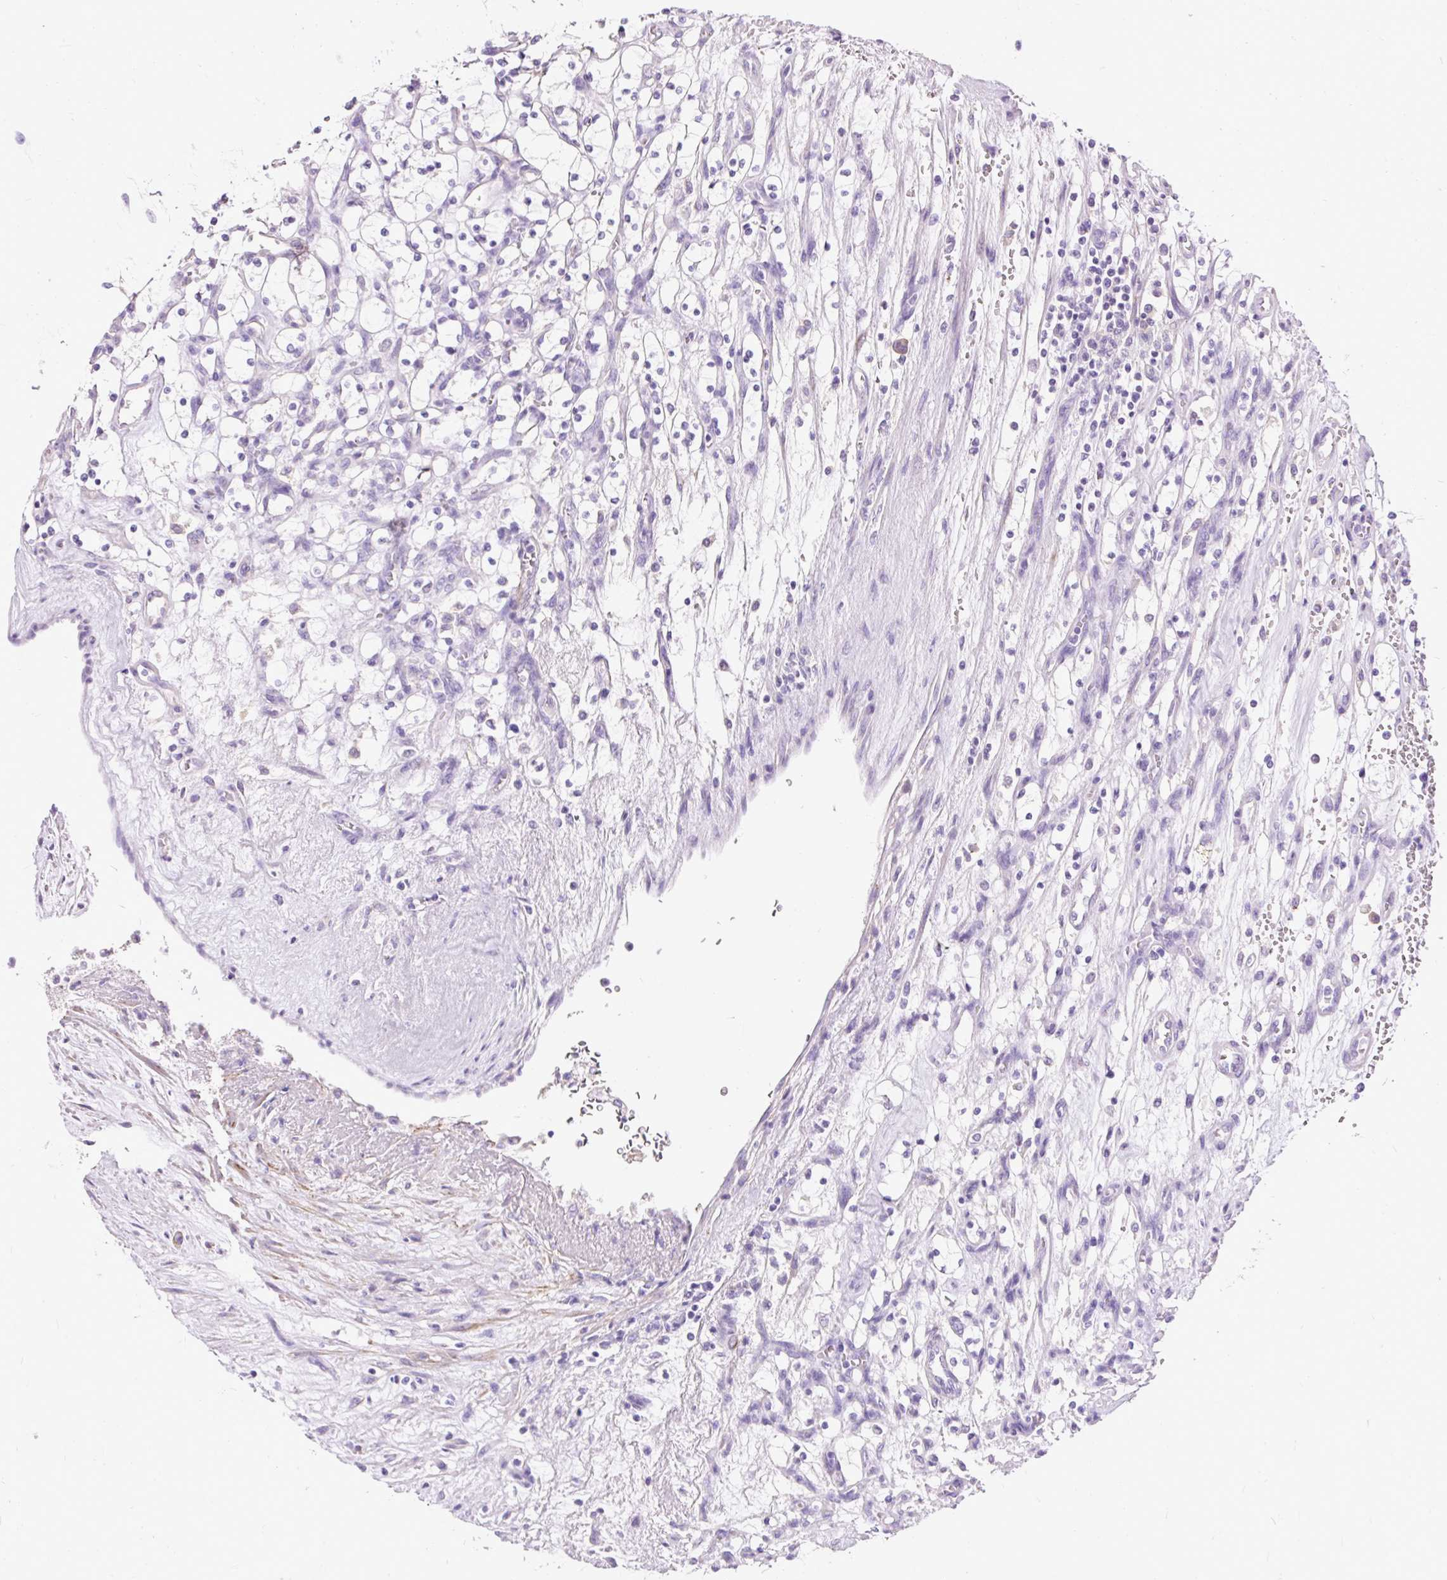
{"staining": {"intensity": "negative", "quantity": "none", "location": "none"}, "tissue": "renal cancer", "cell_type": "Tumor cells", "image_type": "cancer", "snomed": [{"axis": "morphology", "description": "Adenocarcinoma, NOS"}, {"axis": "topography", "description": "Kidney"}], "caption": "This micrograph is of renal cancer stained with IHC to label a protein in brown with the nuclei are counter-stained blue. There is no expression in tumor cells.", "gene": "GBX1", "patient": {"sex": "female", "age": 69}}